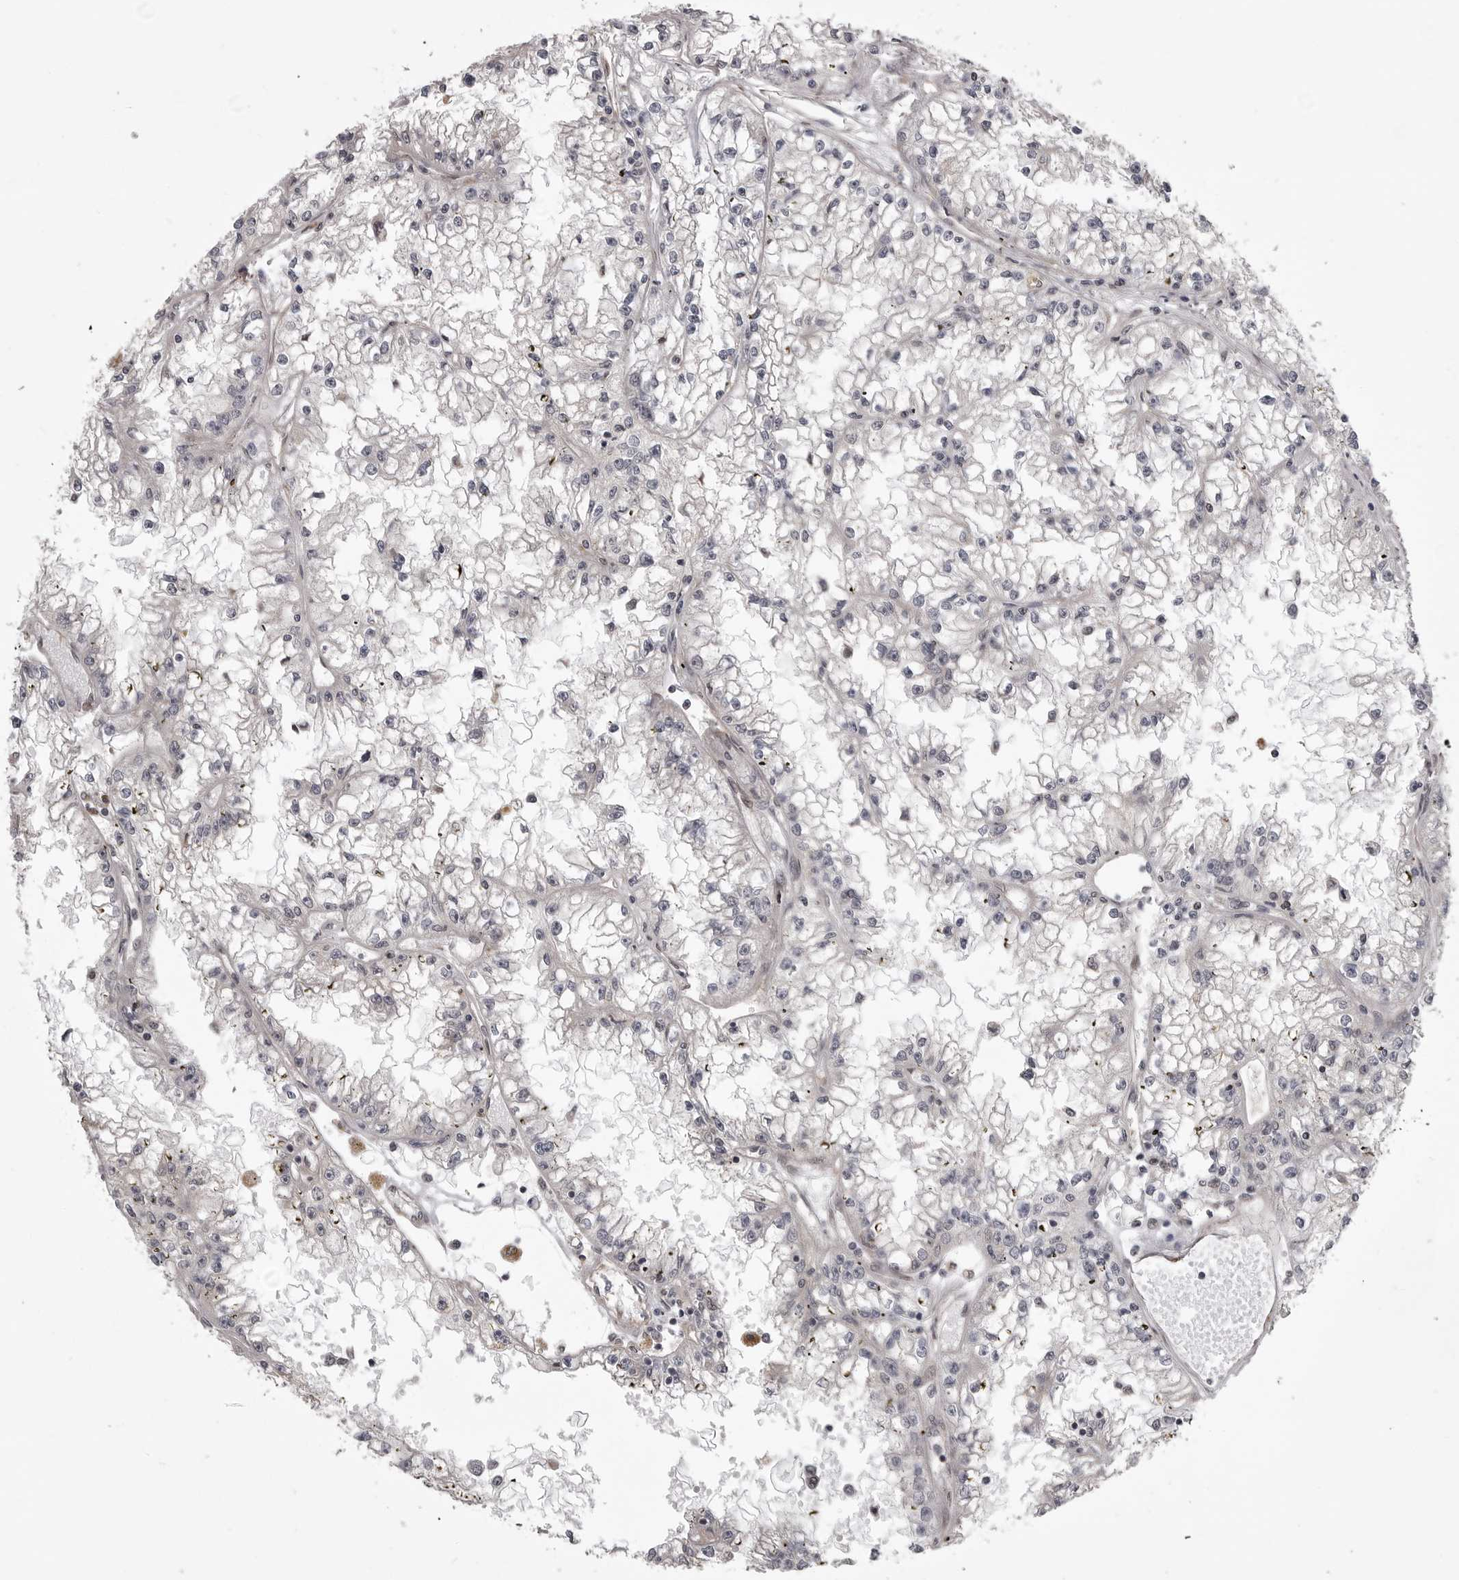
{"staining": {"intensity": "negative", "quantity": "none", "location": "none"}, "tissue": "renal cancer", "cell_type": "Tumor cells", "image_type": "cancer", "snomed": [{"axis": "morphology", "description": "Adenocarcinoma, NOS"}, {"axis": "topography", "description": "Kidney"}], "caption": "An image of renal cancer stained for a protein exhibits no brown staining in tumor cells.", "gene": "SNX16", "patient": {"sex": "male", "age": 56}}